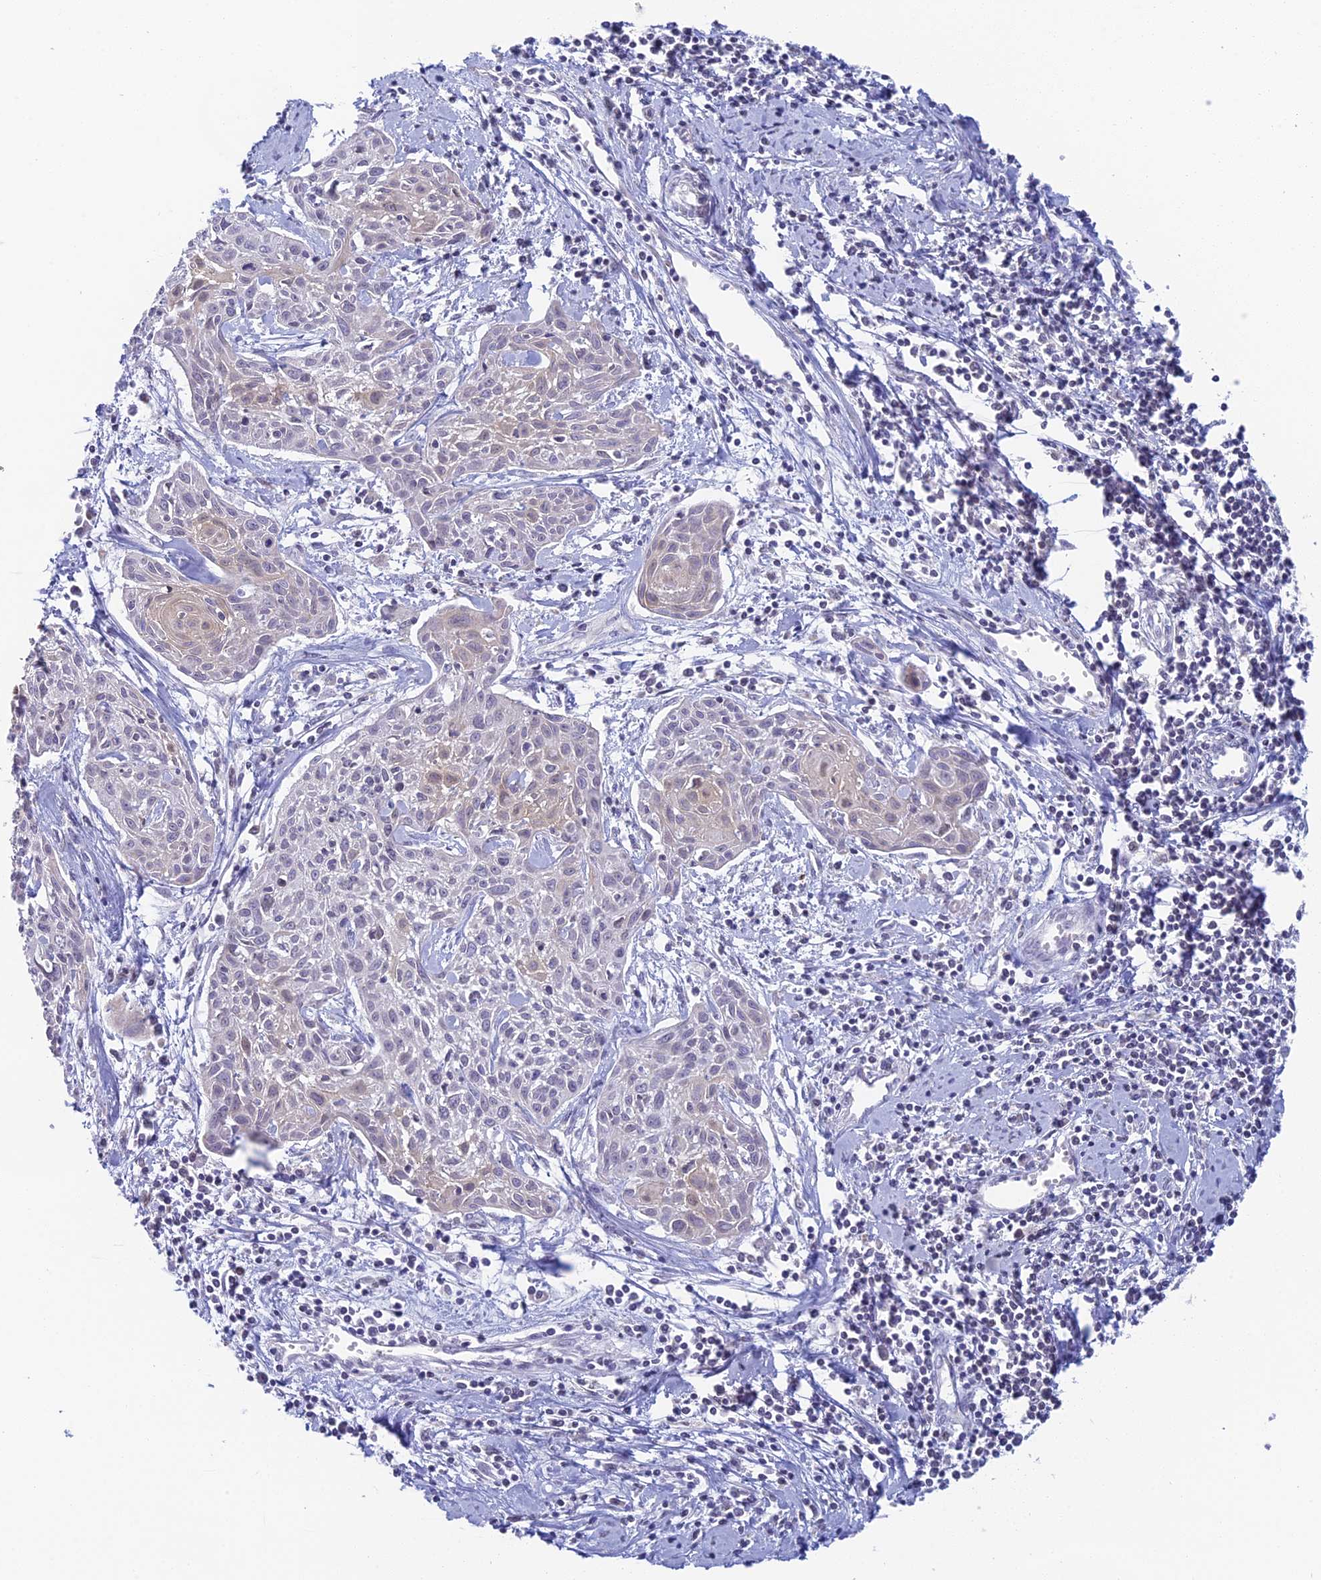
{"staining": {"intensity": "negative", "quantity": "none", "location": "none"}, "tissue": "cervical cancer", "cell_type": "Tumor cells", "image_type": "cancer", "snomed": [{"axis": "morphology", "description": "Squamous cell carcinoma, NOS"}, {"axis": "topography", "description": "Cervix"}], "caption": "Immunohistochemistry (IHC) micrograph of neoplastic tissue: human squamous cell carcinoma (cervical) stained with DAB (3,3'-diaminobenzidine) demonstrates no significant protein positivity in tumor cells.", "gene": "REXO5", "patient": {"sex": "female", "age": 51}}